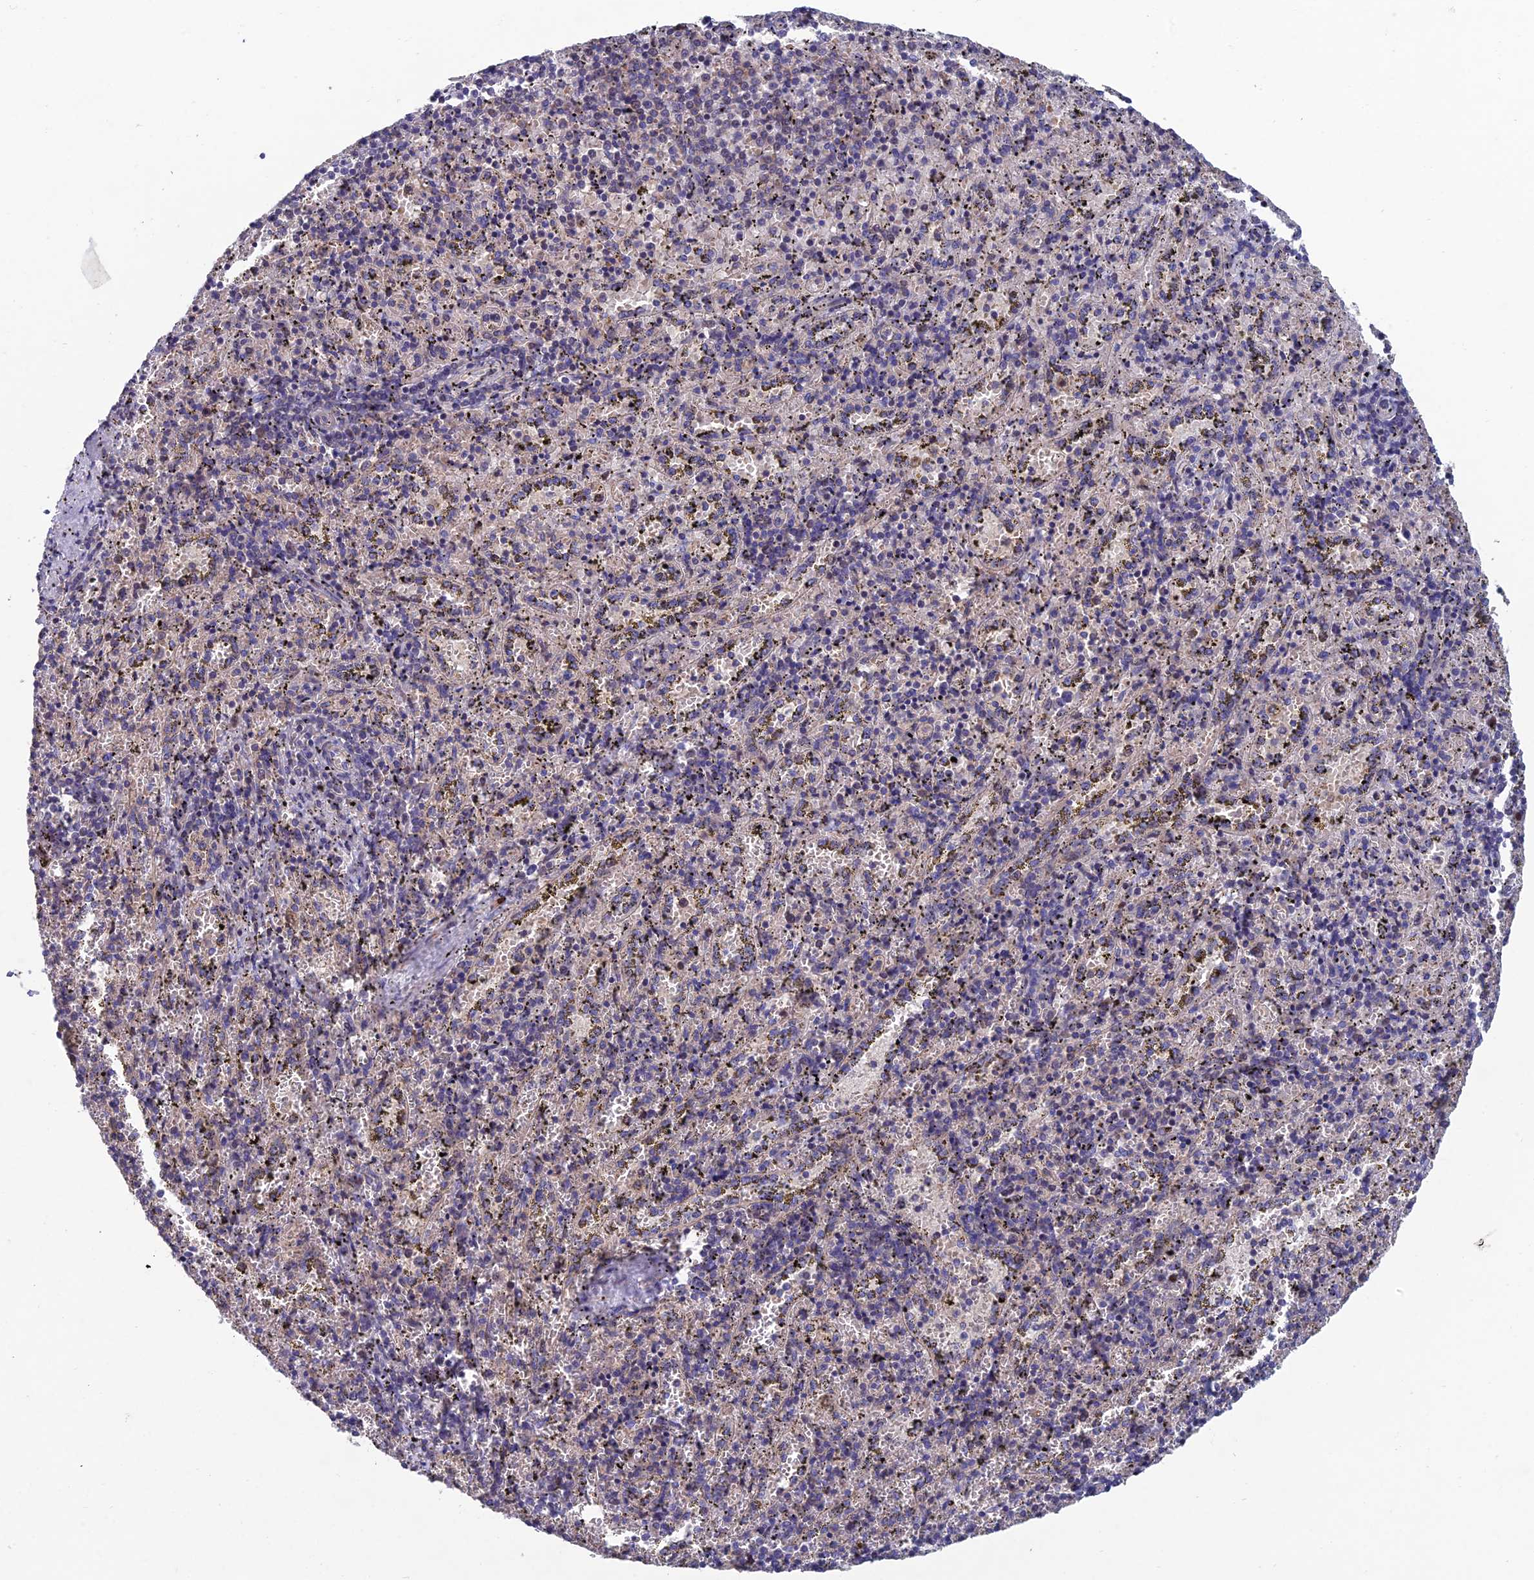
{"staining": {"intensity": "negative", "quantity": "none", "location": "none"}, "tissue": "spleen", "cell_type": "Cells in red pulp", "image_type": "normal", "snomed": [{"axis": "morphology", "description": "Normal tissue, NOS"}, {"axis": "topography", "description": "Spleen"}], "caption": "Protein analysis of unremarkable spleen shows no significant expression in cells in red pulp. (Stains: DAB (3,3'-diaminobenzidine) IHC with hematoxylin counter stain, Microscopy: brightfield microscopy at high magnification).", "gene": "USP37", "patient": {"sex": "male", "age": 11}}